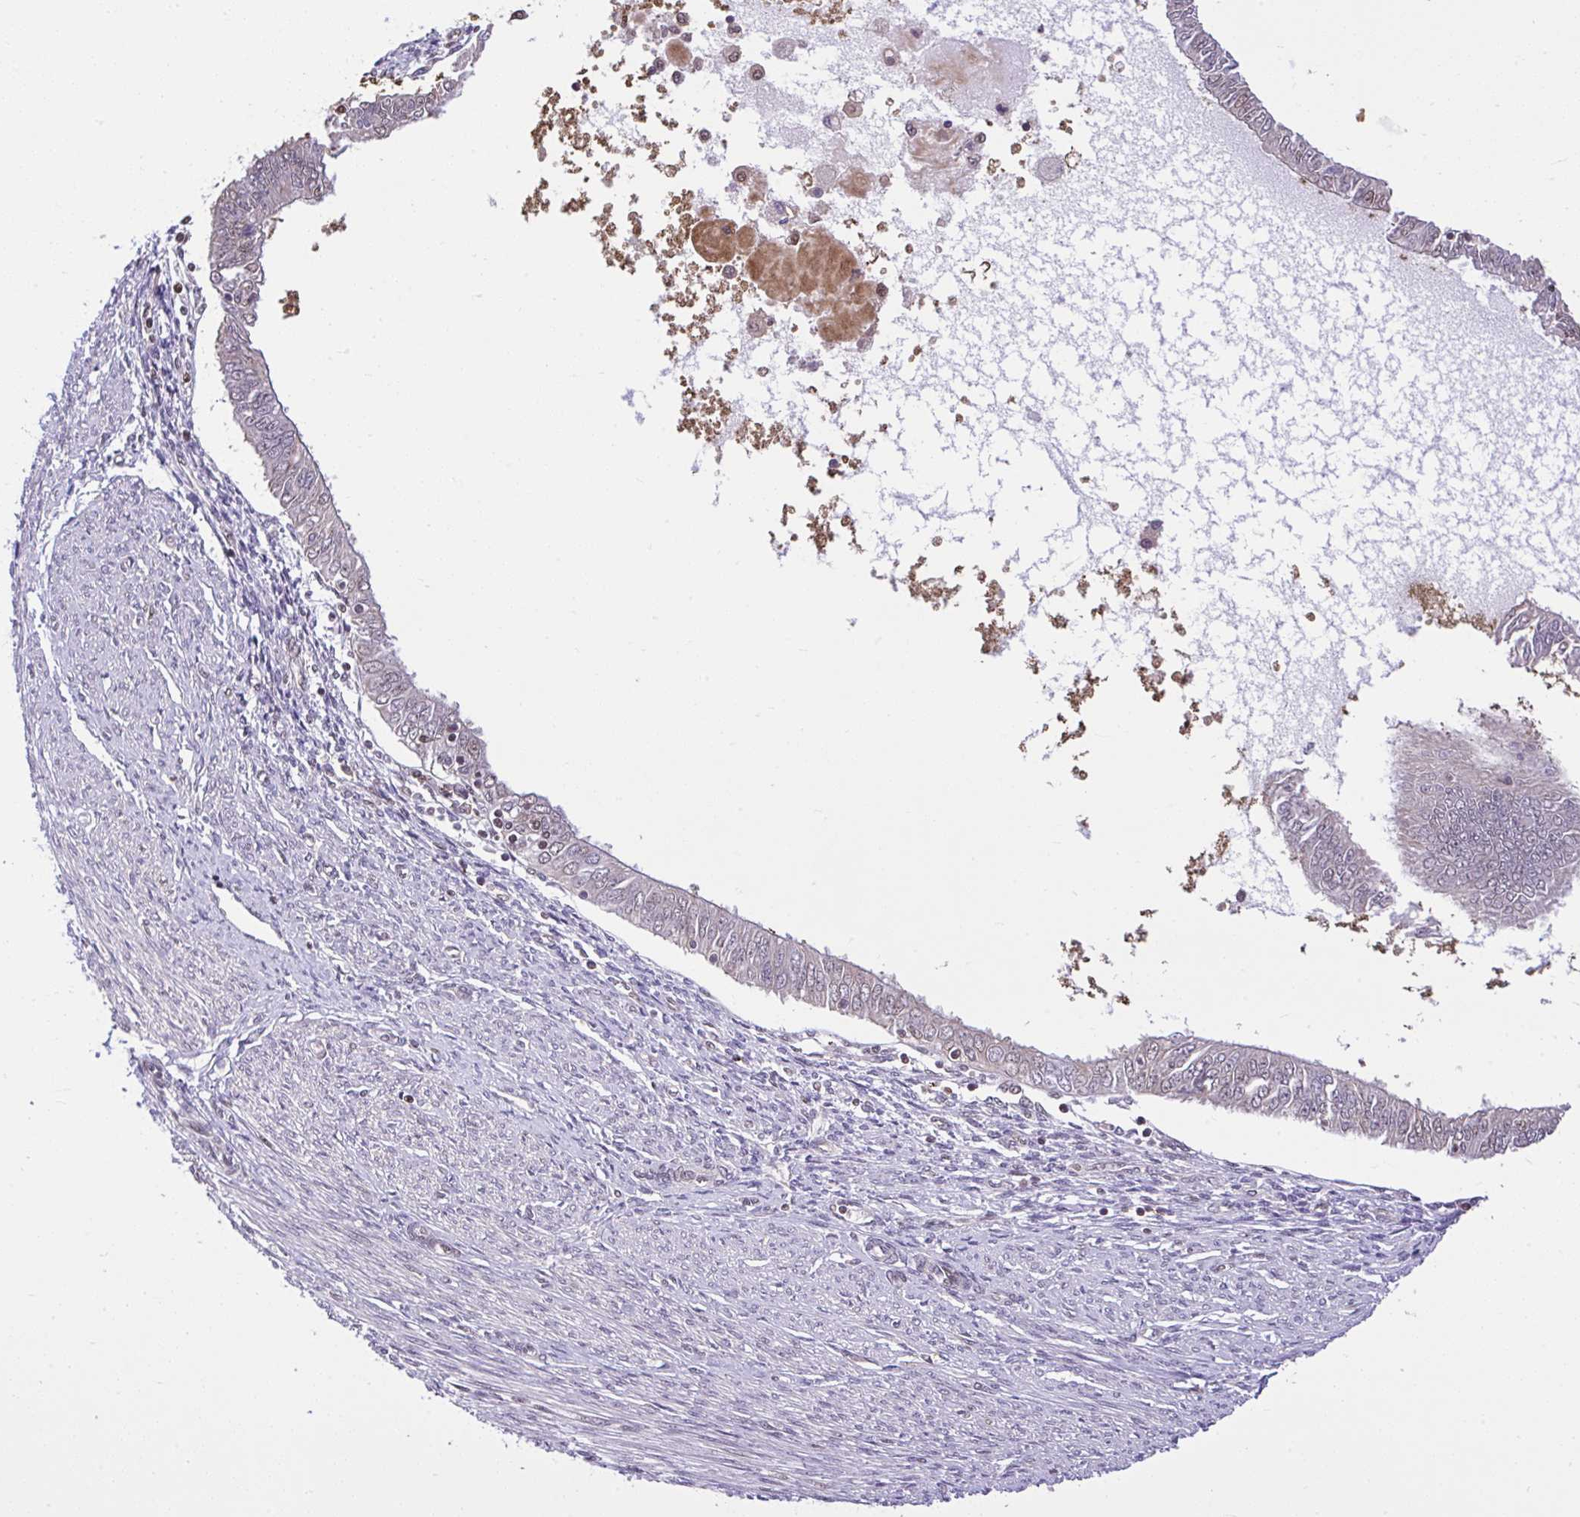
{"staining": {"intensity": "weak", "quantity": "<25%", "location": "nuclear"}, "tissue": "endometrial cancer", "cell_type": "Tumor cells", "image_type": "cancer", "snomed": [{"axis": "morphology", "description": "Adenocarcinoma, NOS"}, {"axis": "topography", "description": "Endometrium"}], "caption": "DAB immunohistochemical staining of endometrial cancer shows no significant expression in tumor cells.", "gene": "GLIS3", "patient": {"sex": "female", "age": 58}}